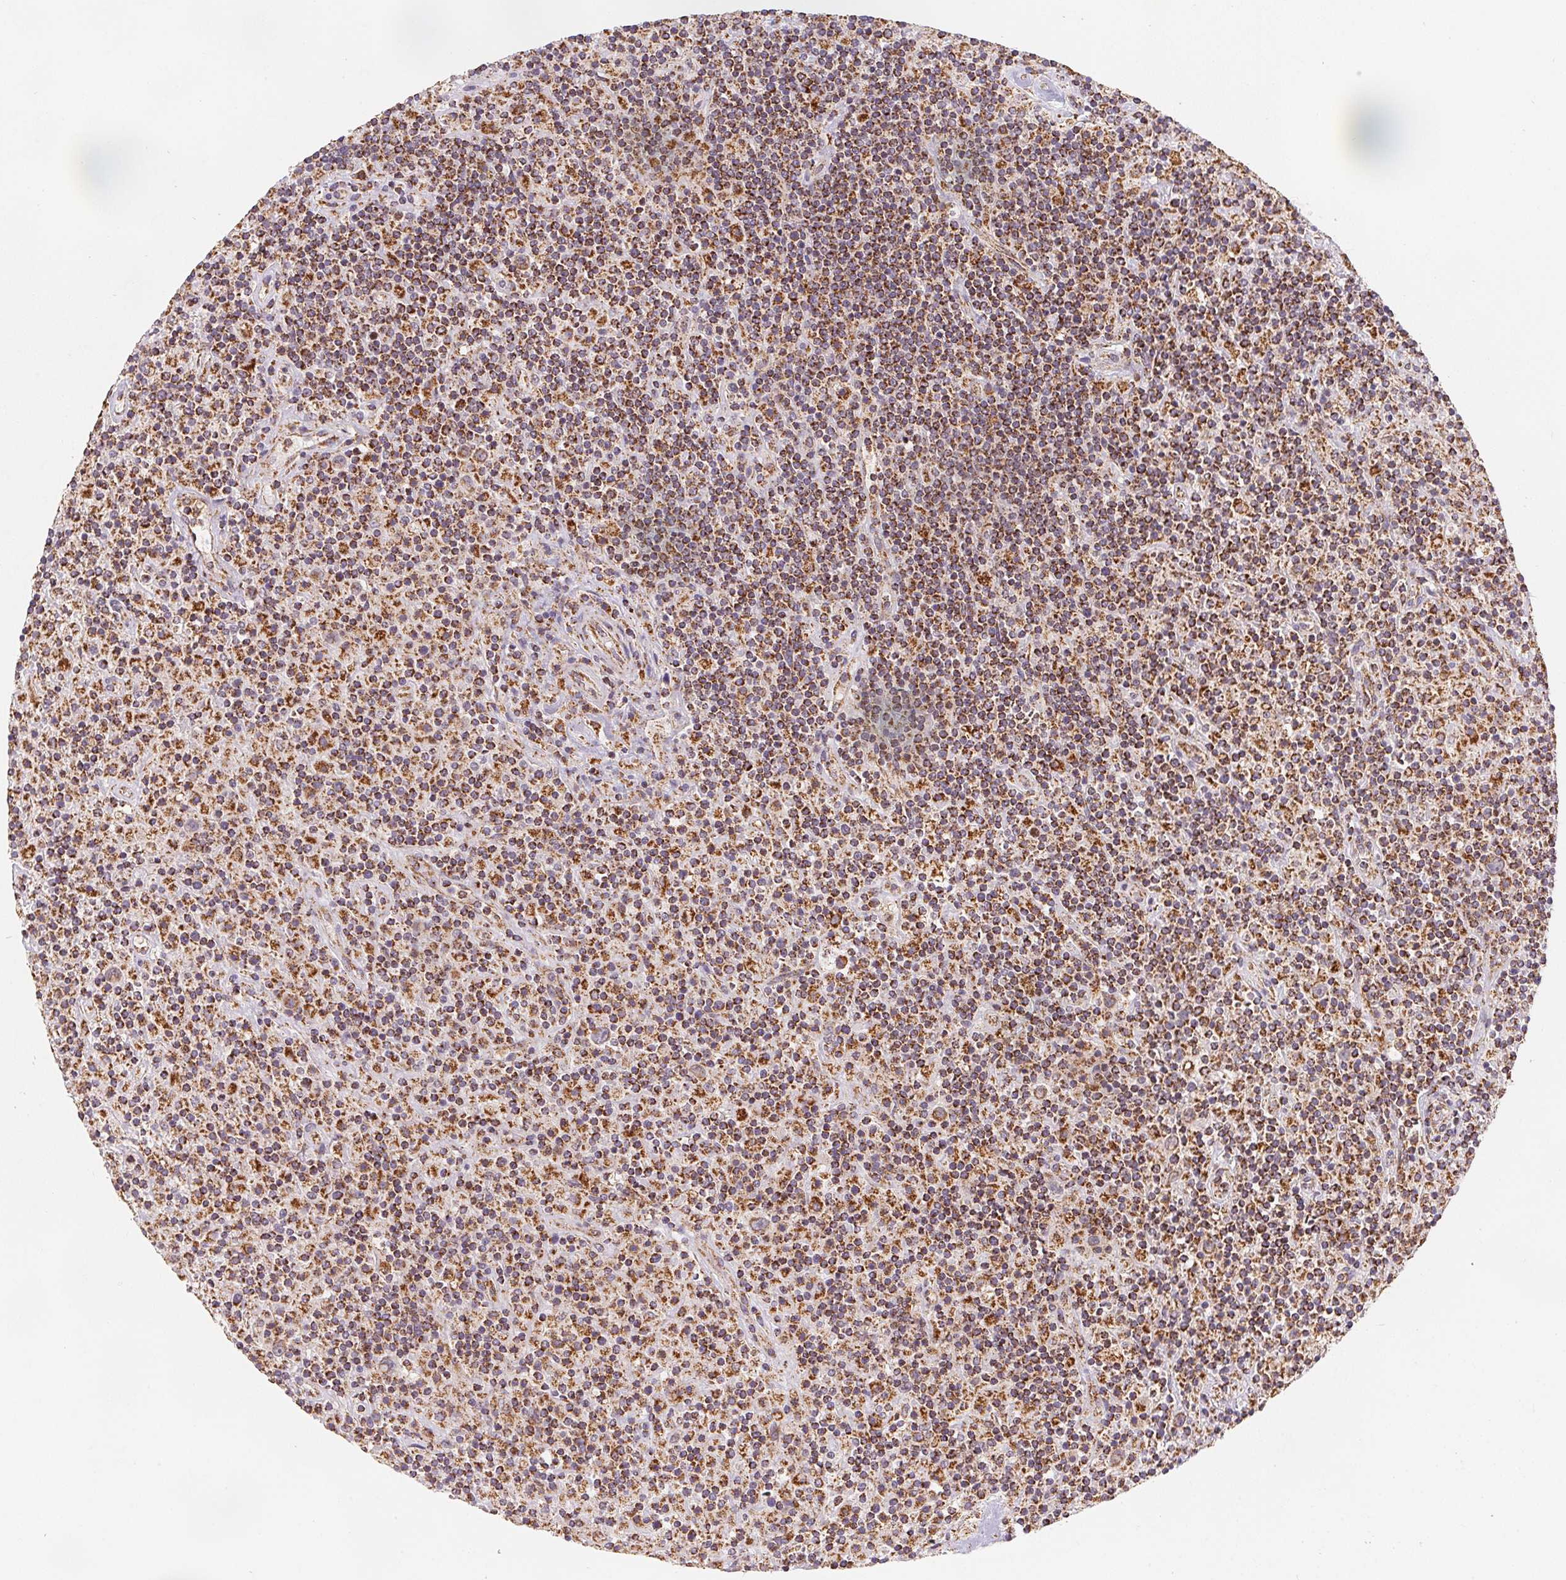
{"staining": {"intensity": "moderate", "quantity": ">75%", "location": "cytoplasmic/membranous"}, "tissue": "lymphoma", "cell_type": "Tumor cells", "image_type": "cancer", "snomed": [{"axis": "morphology", "description": "Hodgkin's disease, NOS"}, {"axis": "topography", "description": "Lymph node"}], "caption": "Hodgkin's disease stained with immunohistochemistry (IHC) exhibits moderate cytoplasmic/membranous expression in approximately >75% of tumor cells.", "gene": "NDUFS6", "patient": {"sex": "male", "age": 70}}